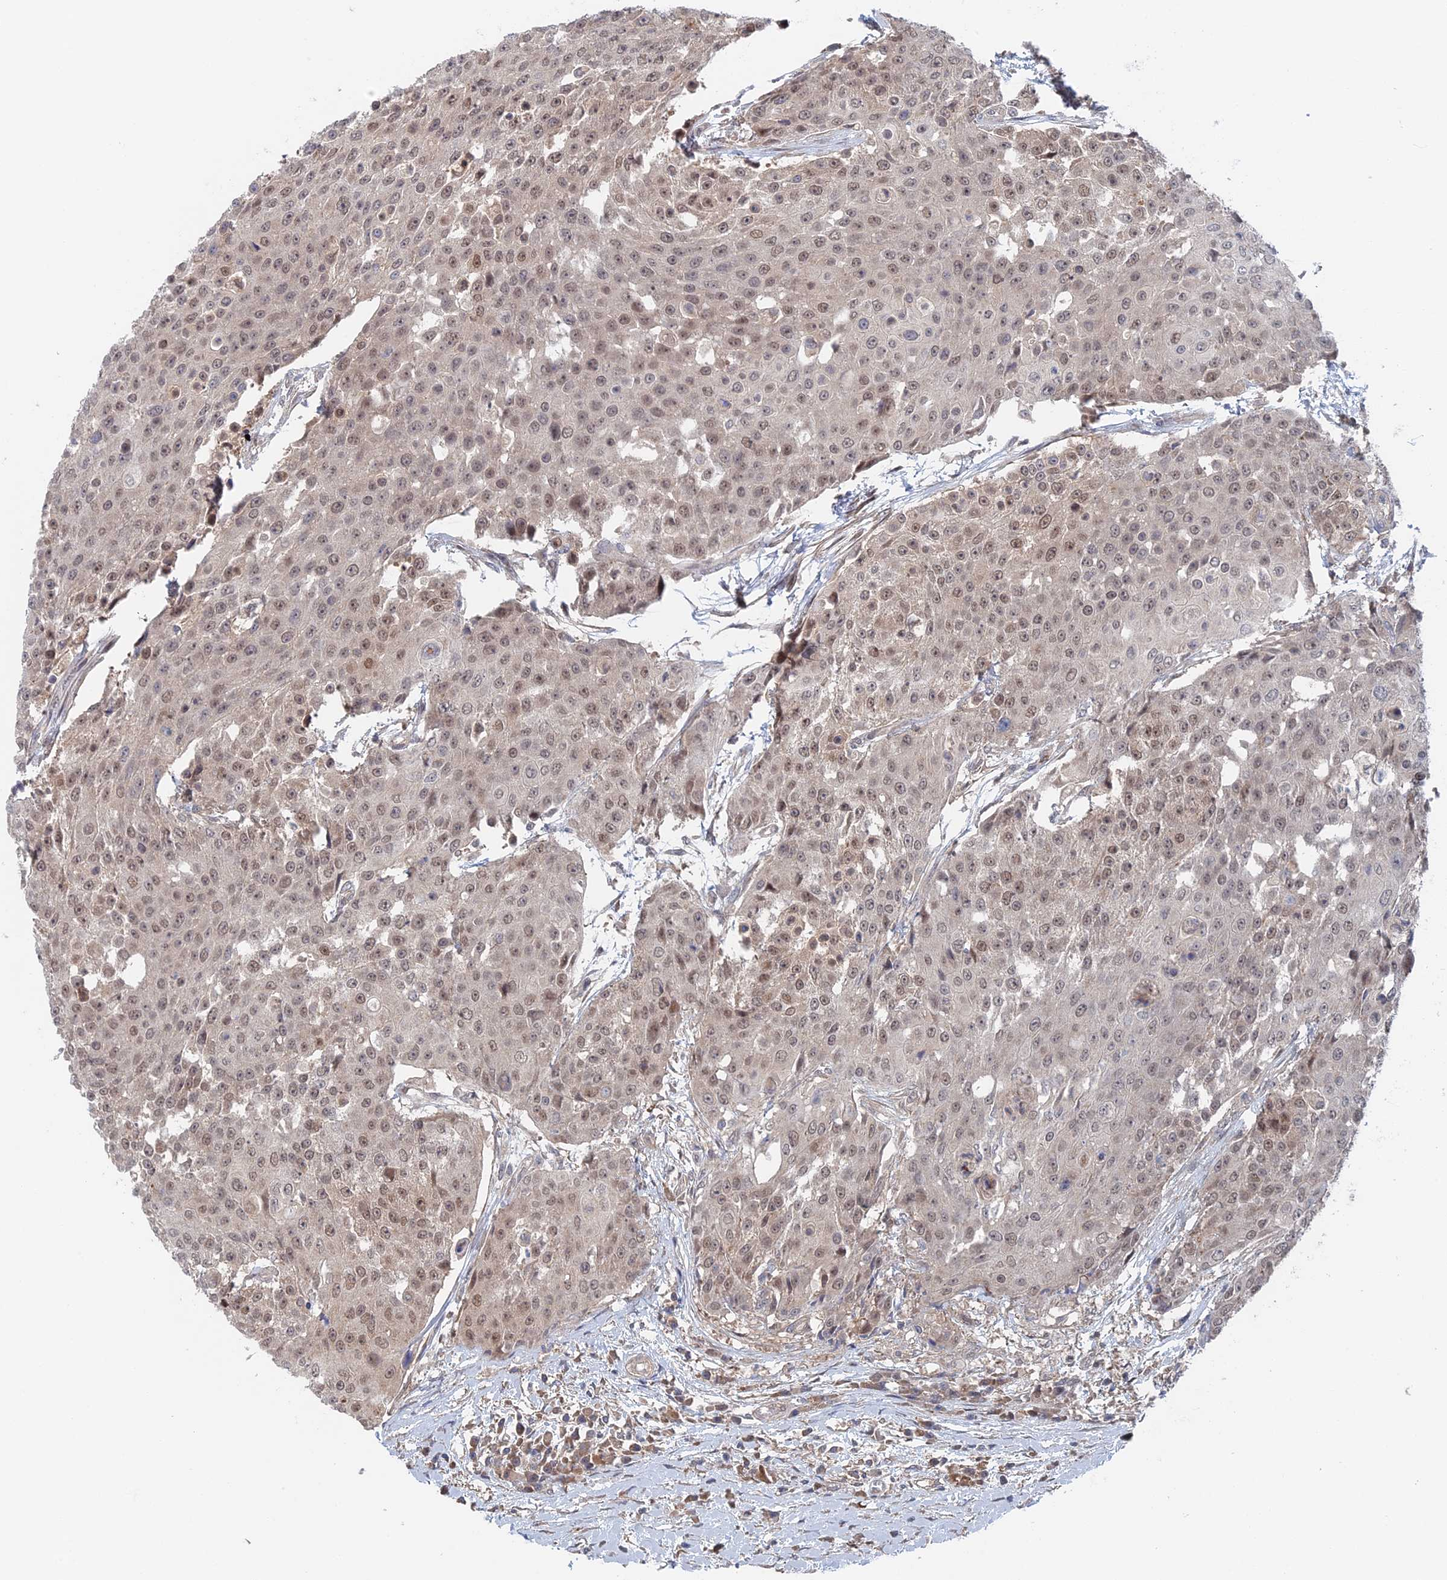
{"staining": {"intensity": "weak", "quantity": "25%-75%", "location": "nuclear"}, "tissue": "urothelial cancer", "cell_type": "Tumor cells", "image_type": "cancer", "snomed": [{"axis": "morphology", "description": "Urothelial carcinoma, High grade"}, {"axis": "topography", "description": "Urinary bladder"}], "caption": "Urothelial carcinoma (high-grade) stained for a protein (brown) shows weak nuclear positive staining in about 25%-75% of tumor cells.", "gene": "ELOVL6", "patient": {"sex": "female", "age": 63}}